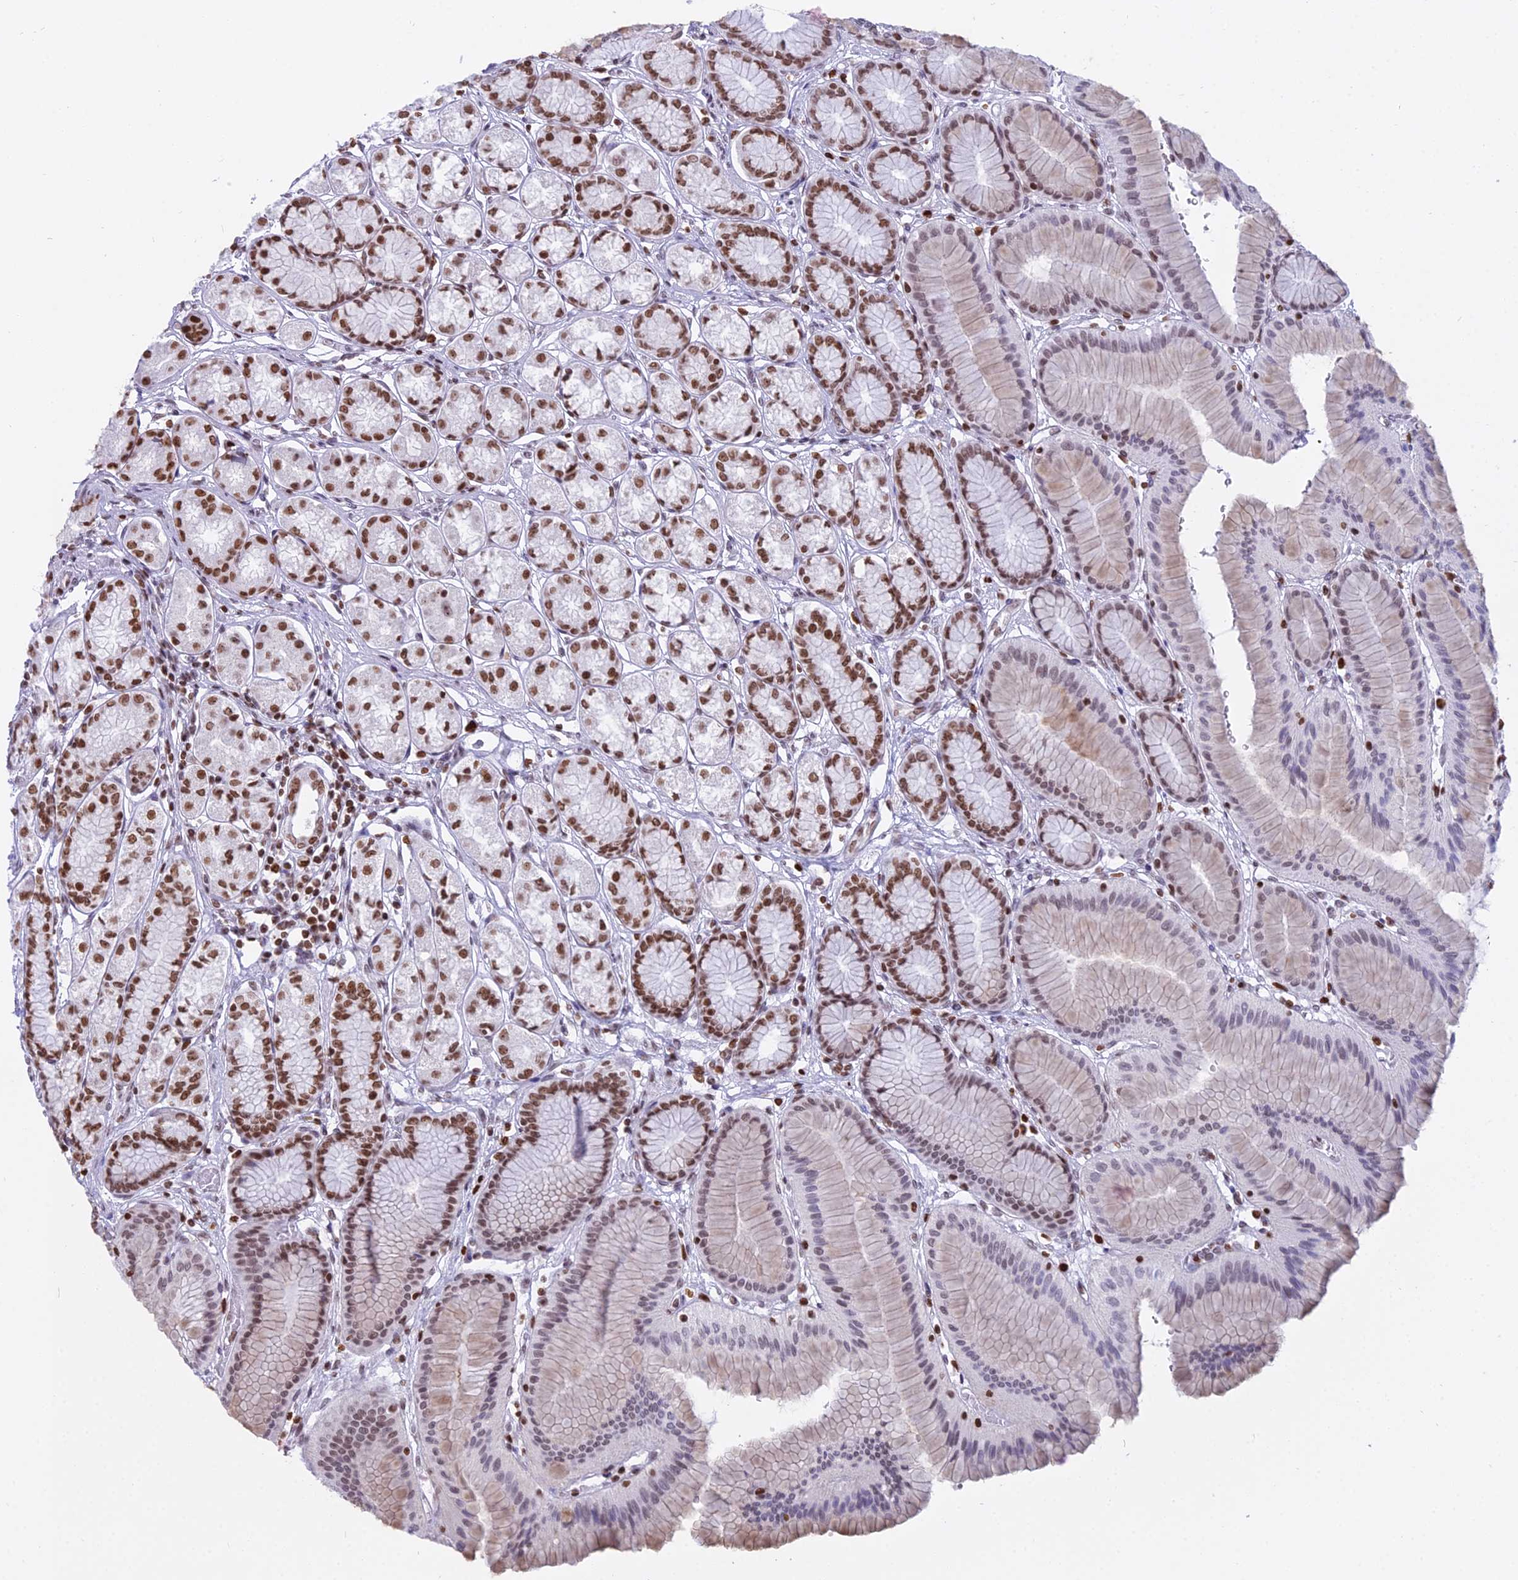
{"staining": {"intensity": "strong", "quantity": ">75%", "location": "nuclear"}, "tissue": "stomach", "cell_type": "Glandular cells", "image_type": "normal", "snomed": [{"axis": "morphology", "description": "Normal tissue, NOS"}, {"axis": "morphology", "description": "Adenocarcinoma, NOS"}, {"axis": "morphology", "description": "Adenocarcinoma, High grade"}, {"axis": "topography", "description": "Stomach, upper"}, {"axis": "topography", "description": "Stomach"}], "caption": "Protein staining of unremarkable stomach reveals strong nuclear staining in approximately >75% of glandular cells. The protein is shown in brown color, while the nuclei are stained blue.", "gene": "PARP1", "patient": {"sex": "female", "age": 65}}